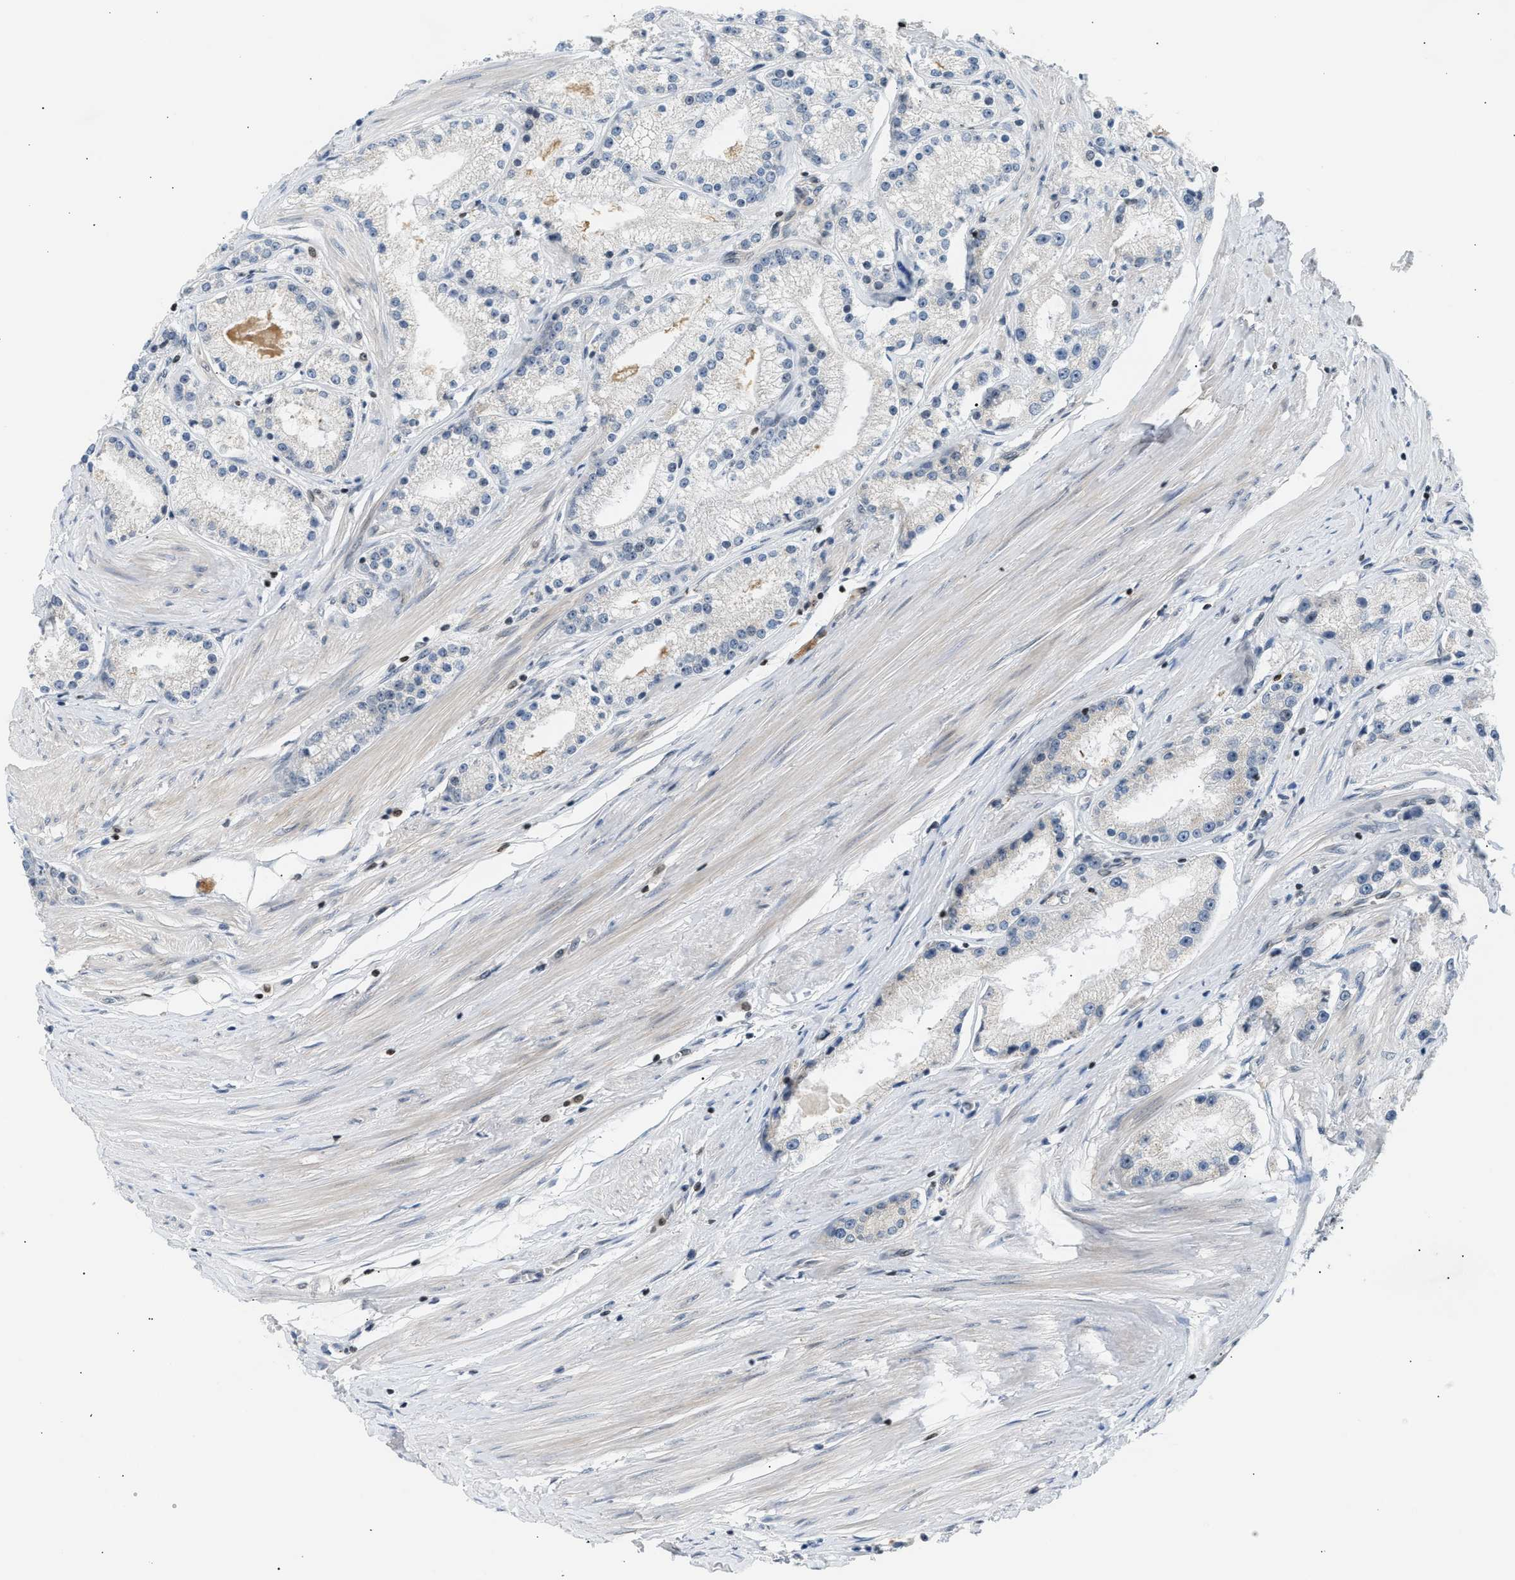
{"staining": {"intensity": "negative", "quantity": "none", "location": "none"}, "tissue": "prostate cancer", "cell_type": "Tumor cells", "image_type": "cancer", "snomed": [{"axis": "morphology", "description": "Adenocarcinoma, Low grade"}, {"axis": "topography", "description": "Prostate"}], "caption": "Protein analysis of adenocarcinoma (low-grade) (prostate) displays no significant staining in tumor cells.", "gene": "NPS", "patient": {"sex": "male", "age": 63}}